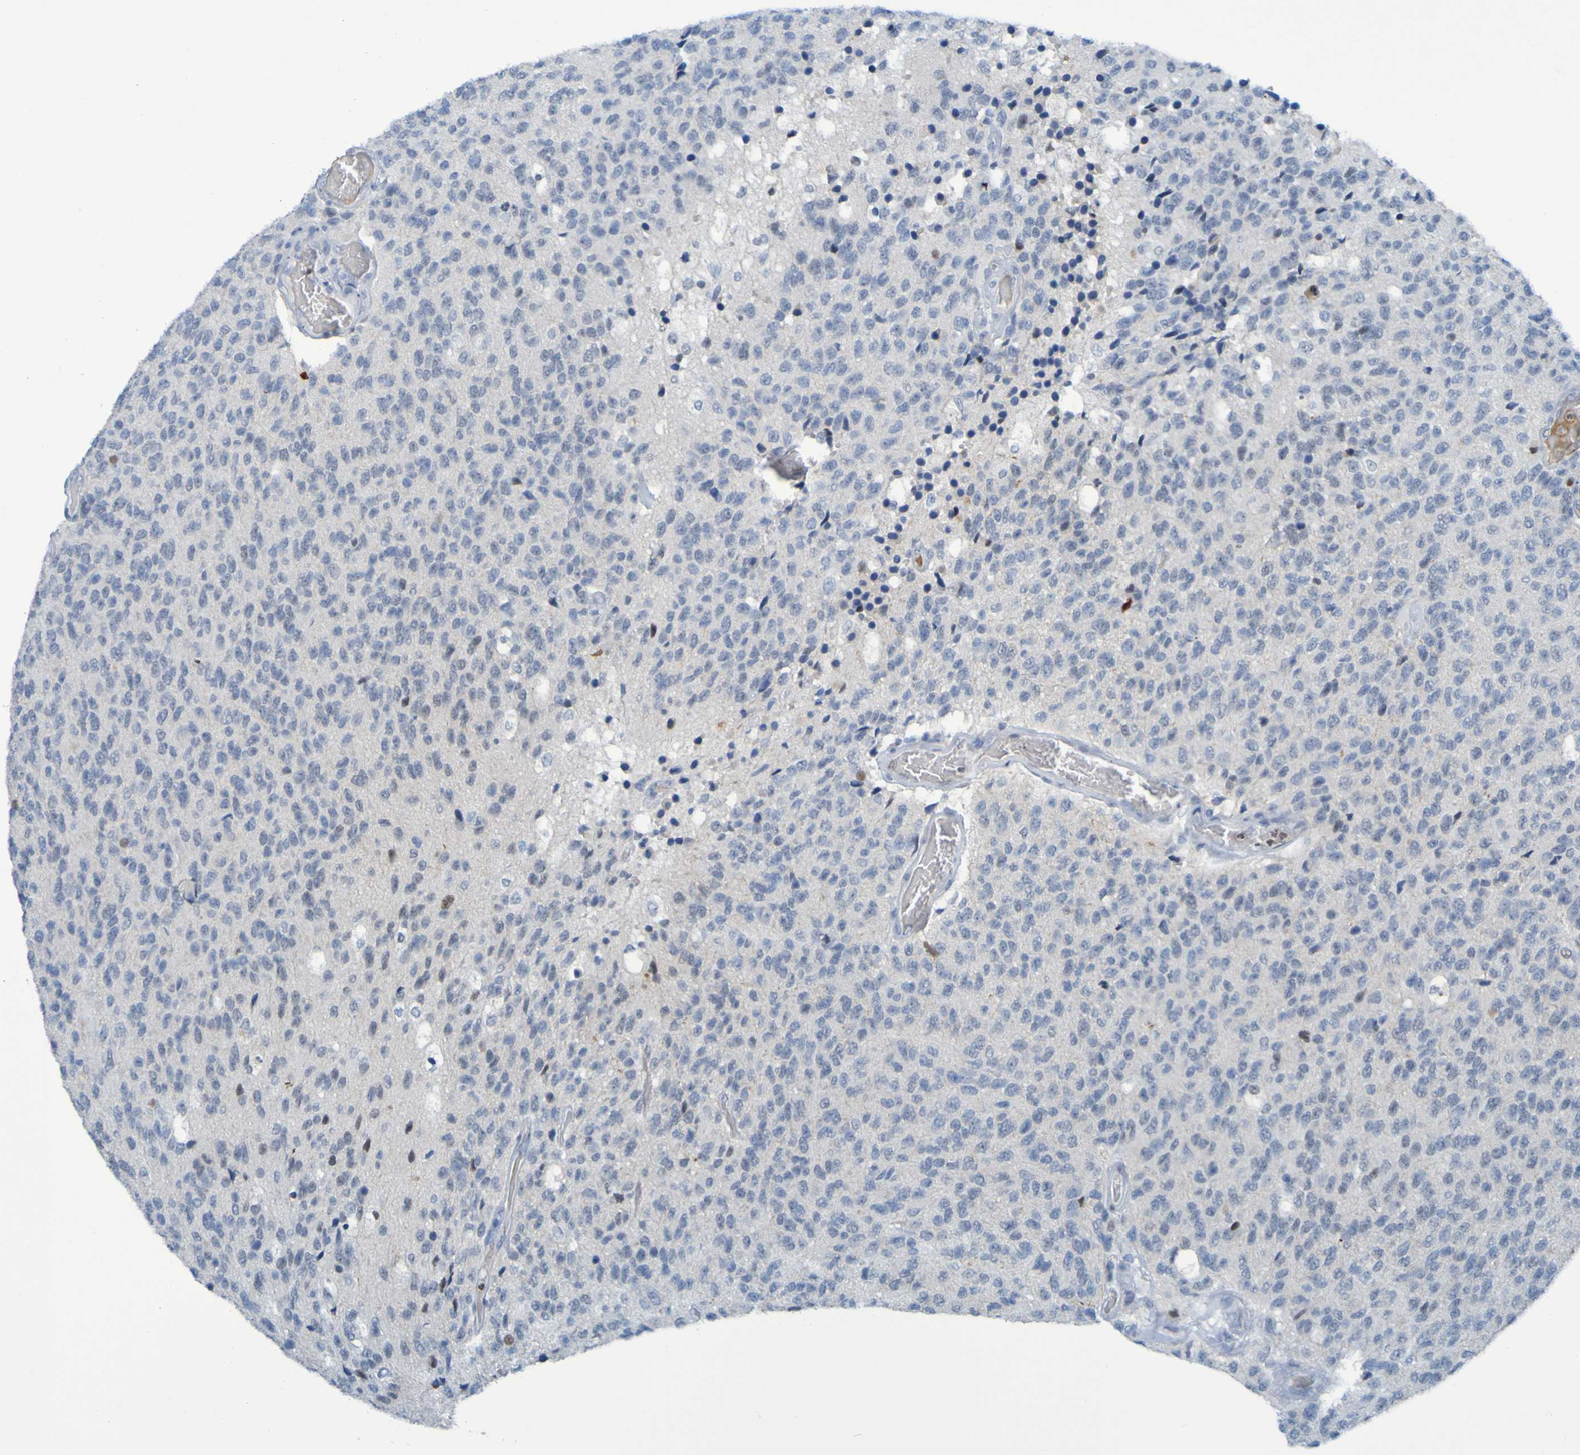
{"staining": {"intensity": "negative", "quantity": "none", "location": "none"}, "tissue": "glioma", "cell_type": "Tumor cells", "image_type": "cancer", "snomed": [{"axis": "morphology", "description": "Glioma, malignant, High grade"}, {"axis": "topography", "description": "pancreas cauda"}], "caption": "This is an immunohistochemistry (IHC) histopathology image of human high-grade glioma (malignant). There is no positivity in tumor cells.", "gene": "USP36", "patient": {"sex": "male", "age": 60}}